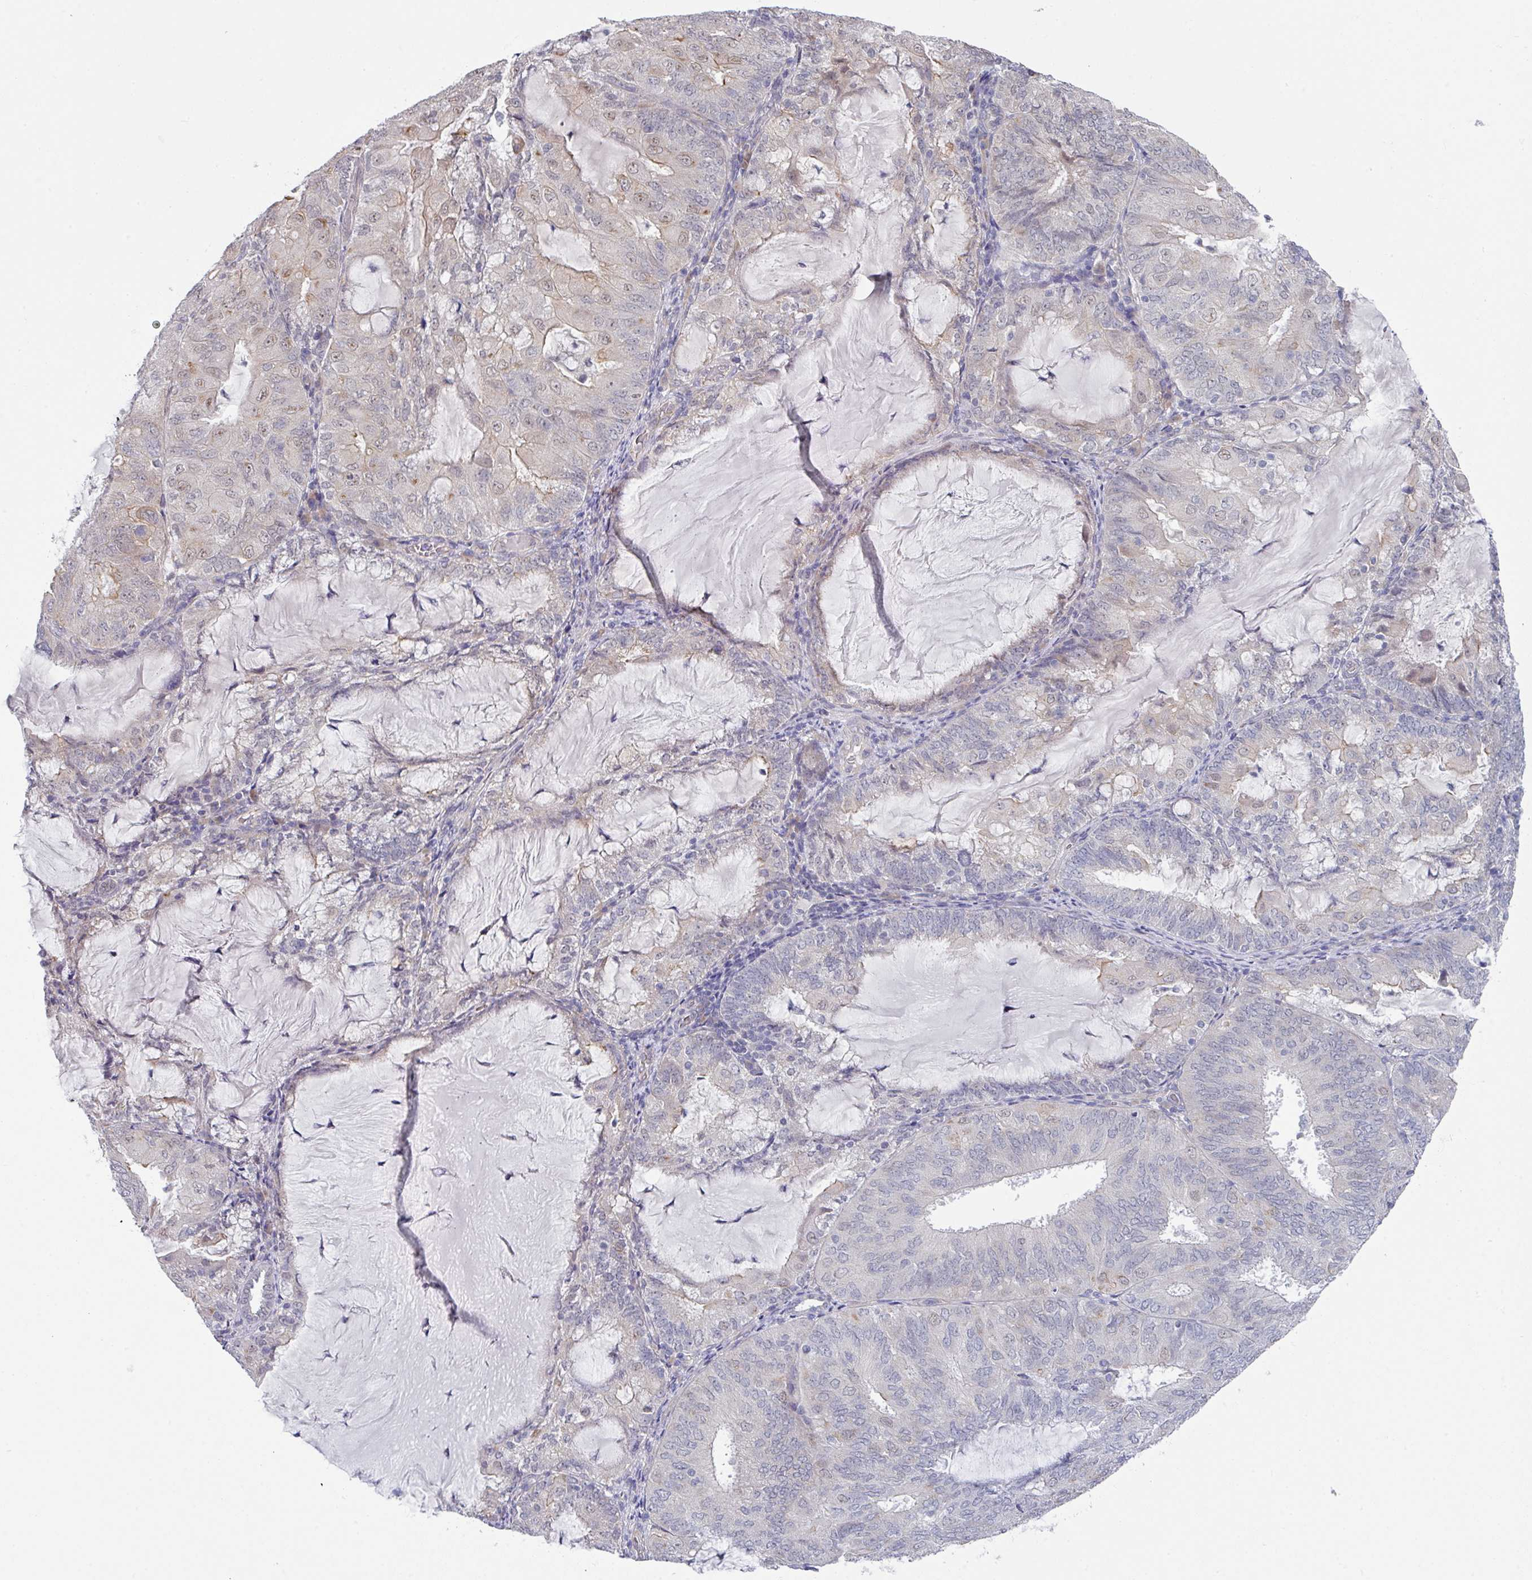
{"staining": {"intensity": "weak", "quantity": "<25%", "location": "cytoplasmic/membranous"}, "tissue": "endometrial cancer", "cell_type": "Tumor cells", "image_type": "cancer", "snomed": [{"axis": "morphology", "description": "Adenocarcinoma, NOS"}, {"axis": "topography", "description": "Endometrium"}], "caption": "This is an immunohistochemistry photomicrograph of human endometrial cancer. There is no positivity in tumor cells.", "gene": "TMED5", "patient": {"sex": "female", "age": 81}}